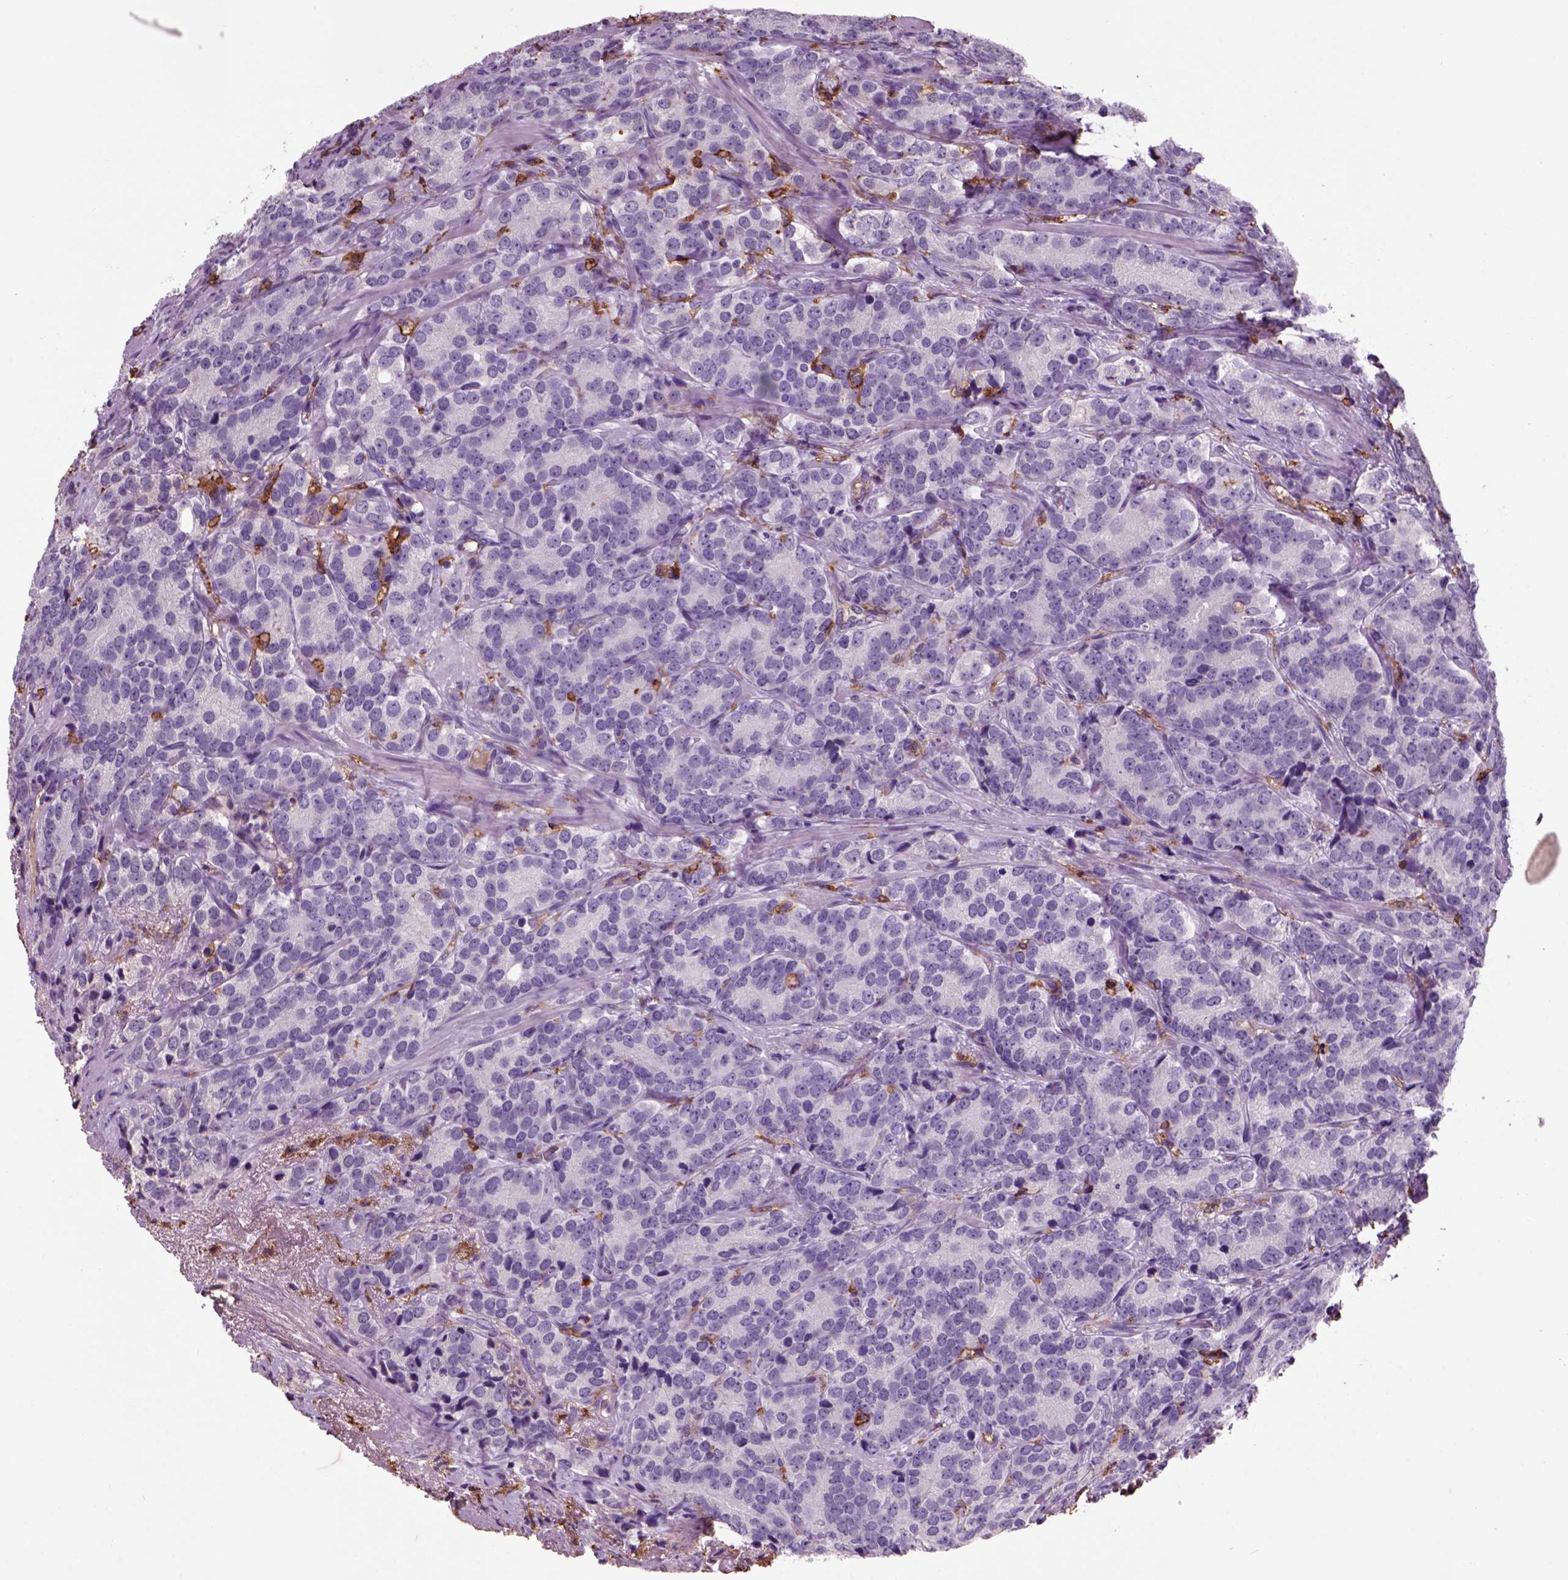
{"staining": {"intensity": "negative", "quantity": "none", "location": "none"}, "tissue": "prostate cancer", "cell_type": "Tumor cells", "image_type": "cancer", "snomed": [{"axis": "morphology", "description": "Adenocarcinoma, NOS"}, {"axis": "topography", "description": "Prostate"}], "caption": "Immunohistochemical staining of human adenocarcinoma (prostate) reveals no significant positivity in tumor cells.", "gene": "CD14", "patient": {"sex": "male", "age": 71}}